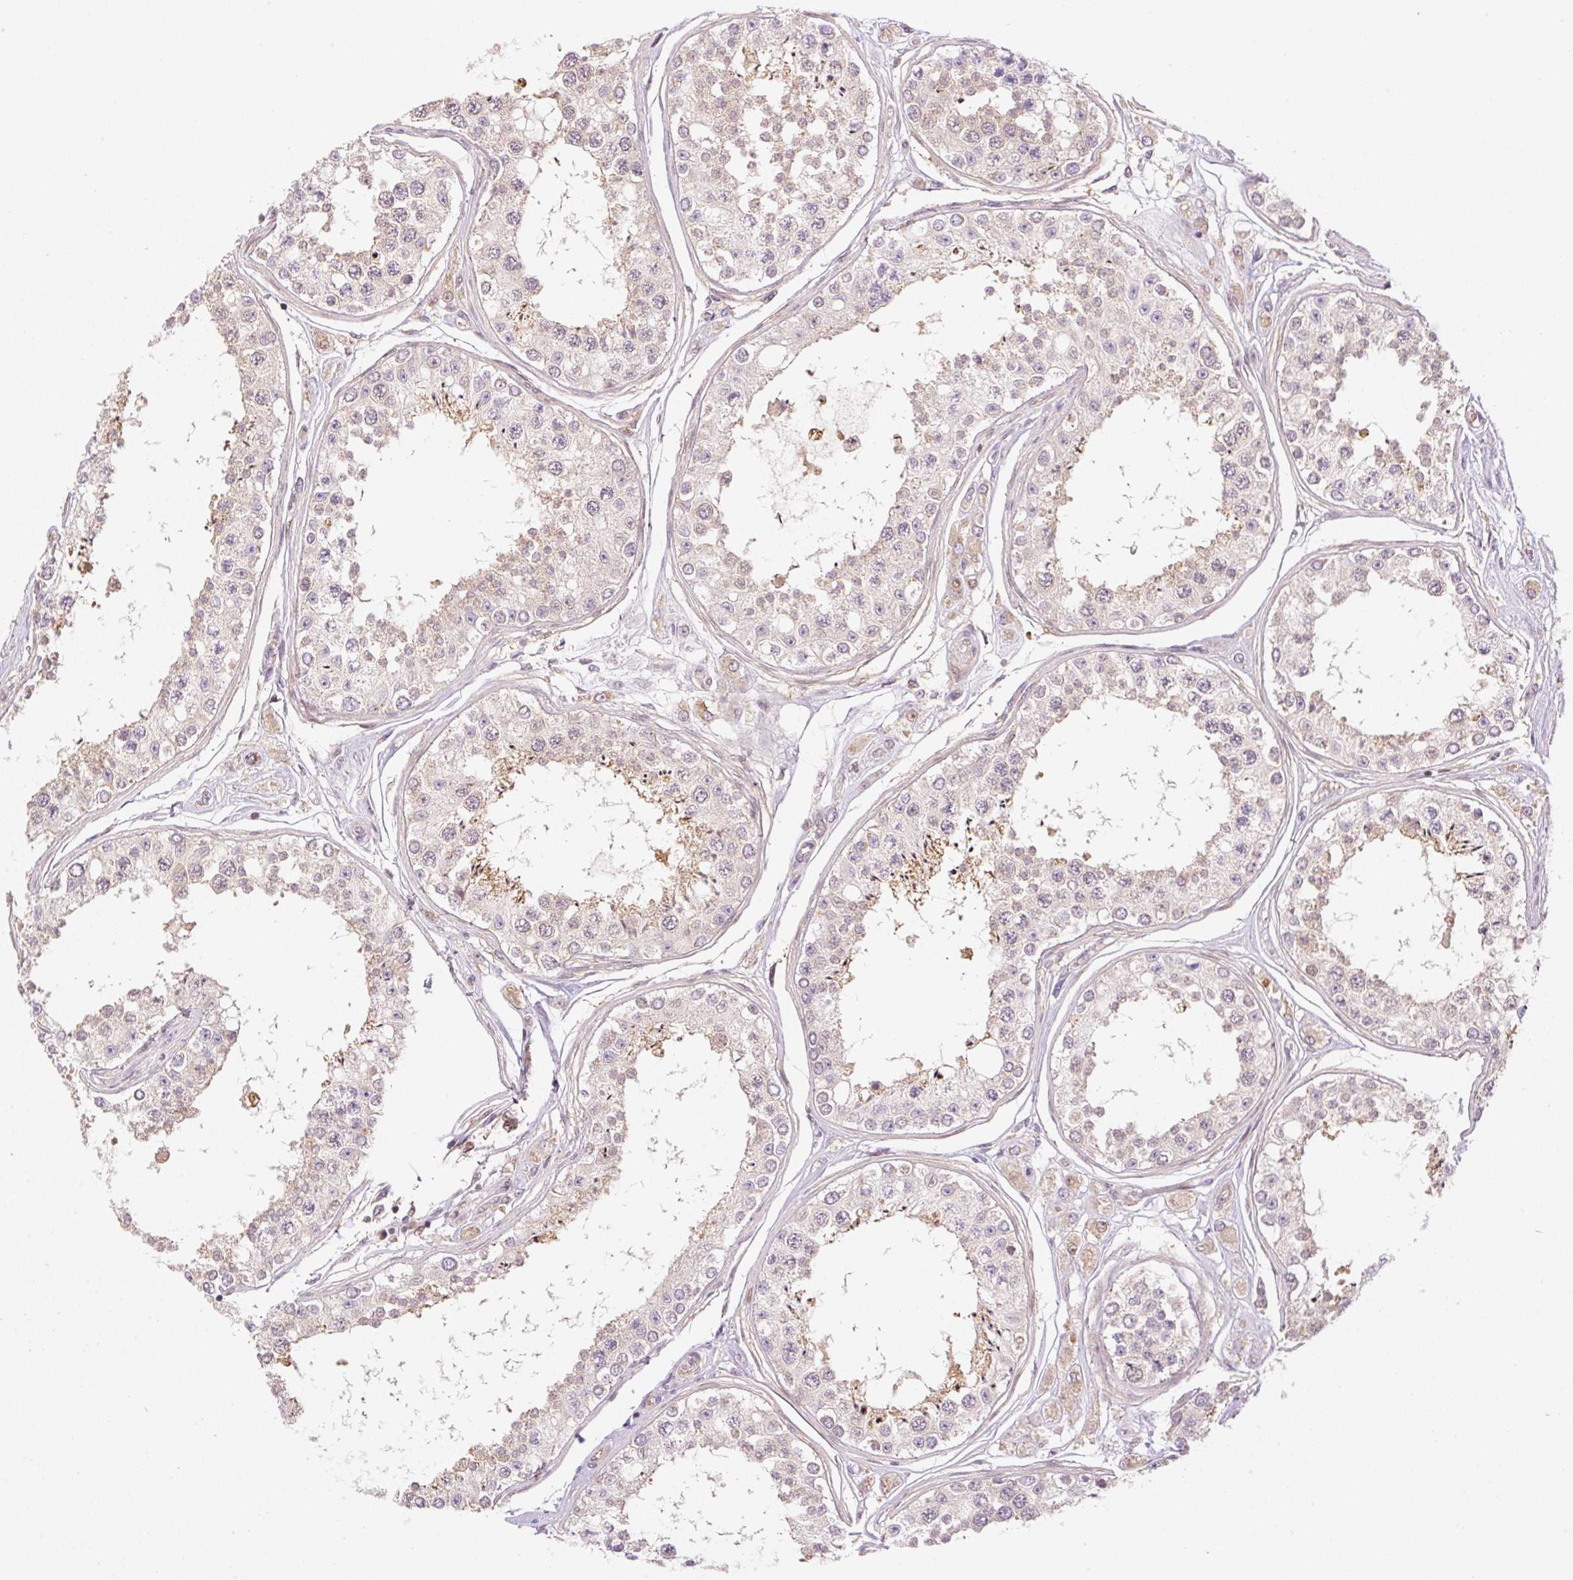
{"staining": {"intensity": "moderate", "quantity": "<25%", "location": "cytoplasmic/membranous,nuclear"}, "tissue": "testis", "cell_type": "Cells in seminiferous ducts", "image_type": "normal", "snomed": [{"axis": "morphology", "description": "Normal tissue, NOS"}, {"axis": "topography", "description": "Testis"}], "caption": "Cells in seminiferous ducts show low levels of moderate cytoplasmic/membranous,nuclear staining in approximately <25% of cells in normal testis. (IHC, brightfield microscopy, high magnification).", "gene": "ZNF394", "patient": {"sex": "male", "age": 25}}